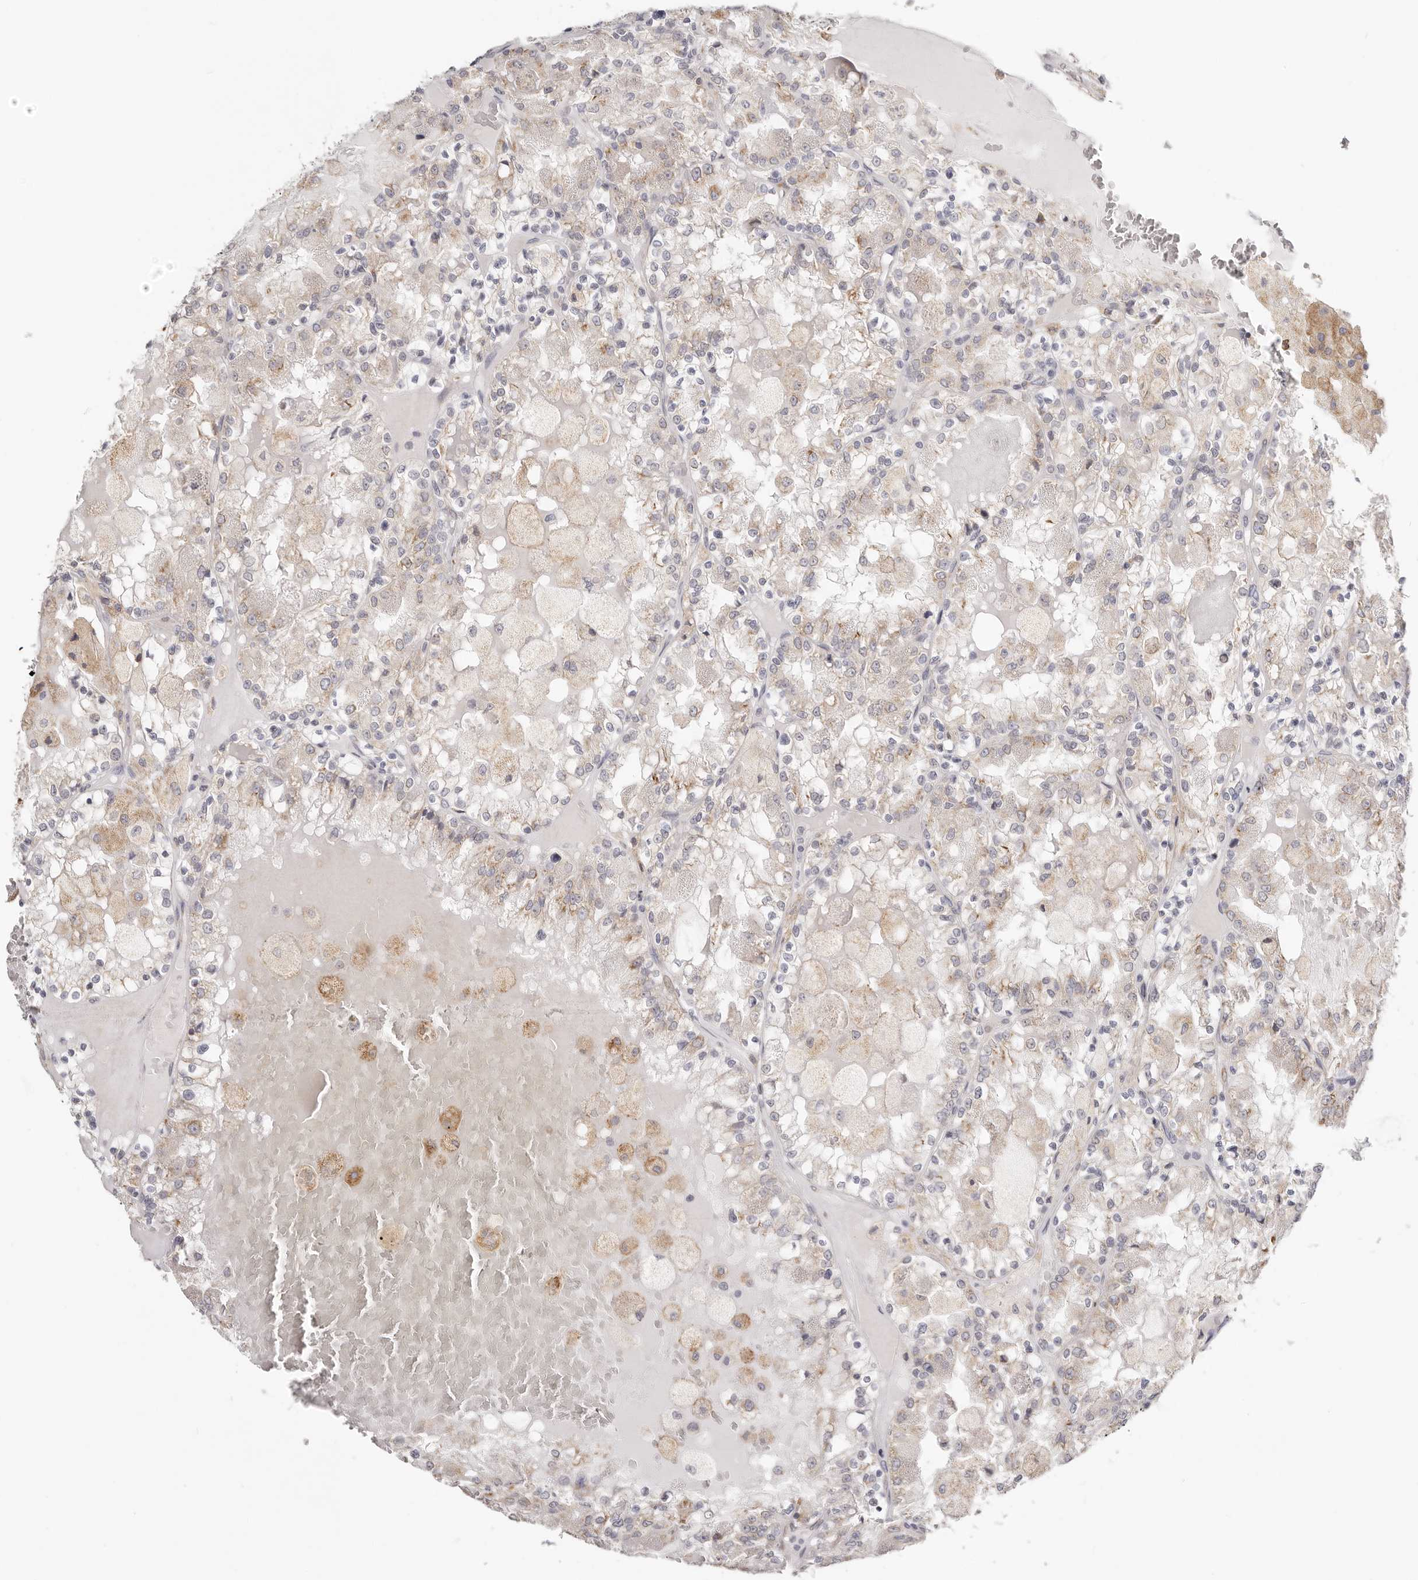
{"staining": {"intensity": "negative", "quantity": "none", "location": "none"}, "tissue": "renal cancer", "cell_type": "Tumor cells", "image_type": "cancer", "snomed": [{"axis": "morphology", "description": "Adenocarcinoma, NOS"}, {"axis": "topography", "description": "Kidney"}], "caption": "Renal adenocarcinoma was stained to show a protein in brown. There is no significant staining in tumor cells.", "gene": "IL32", "patient": {"sex": "female", "age": 56}}